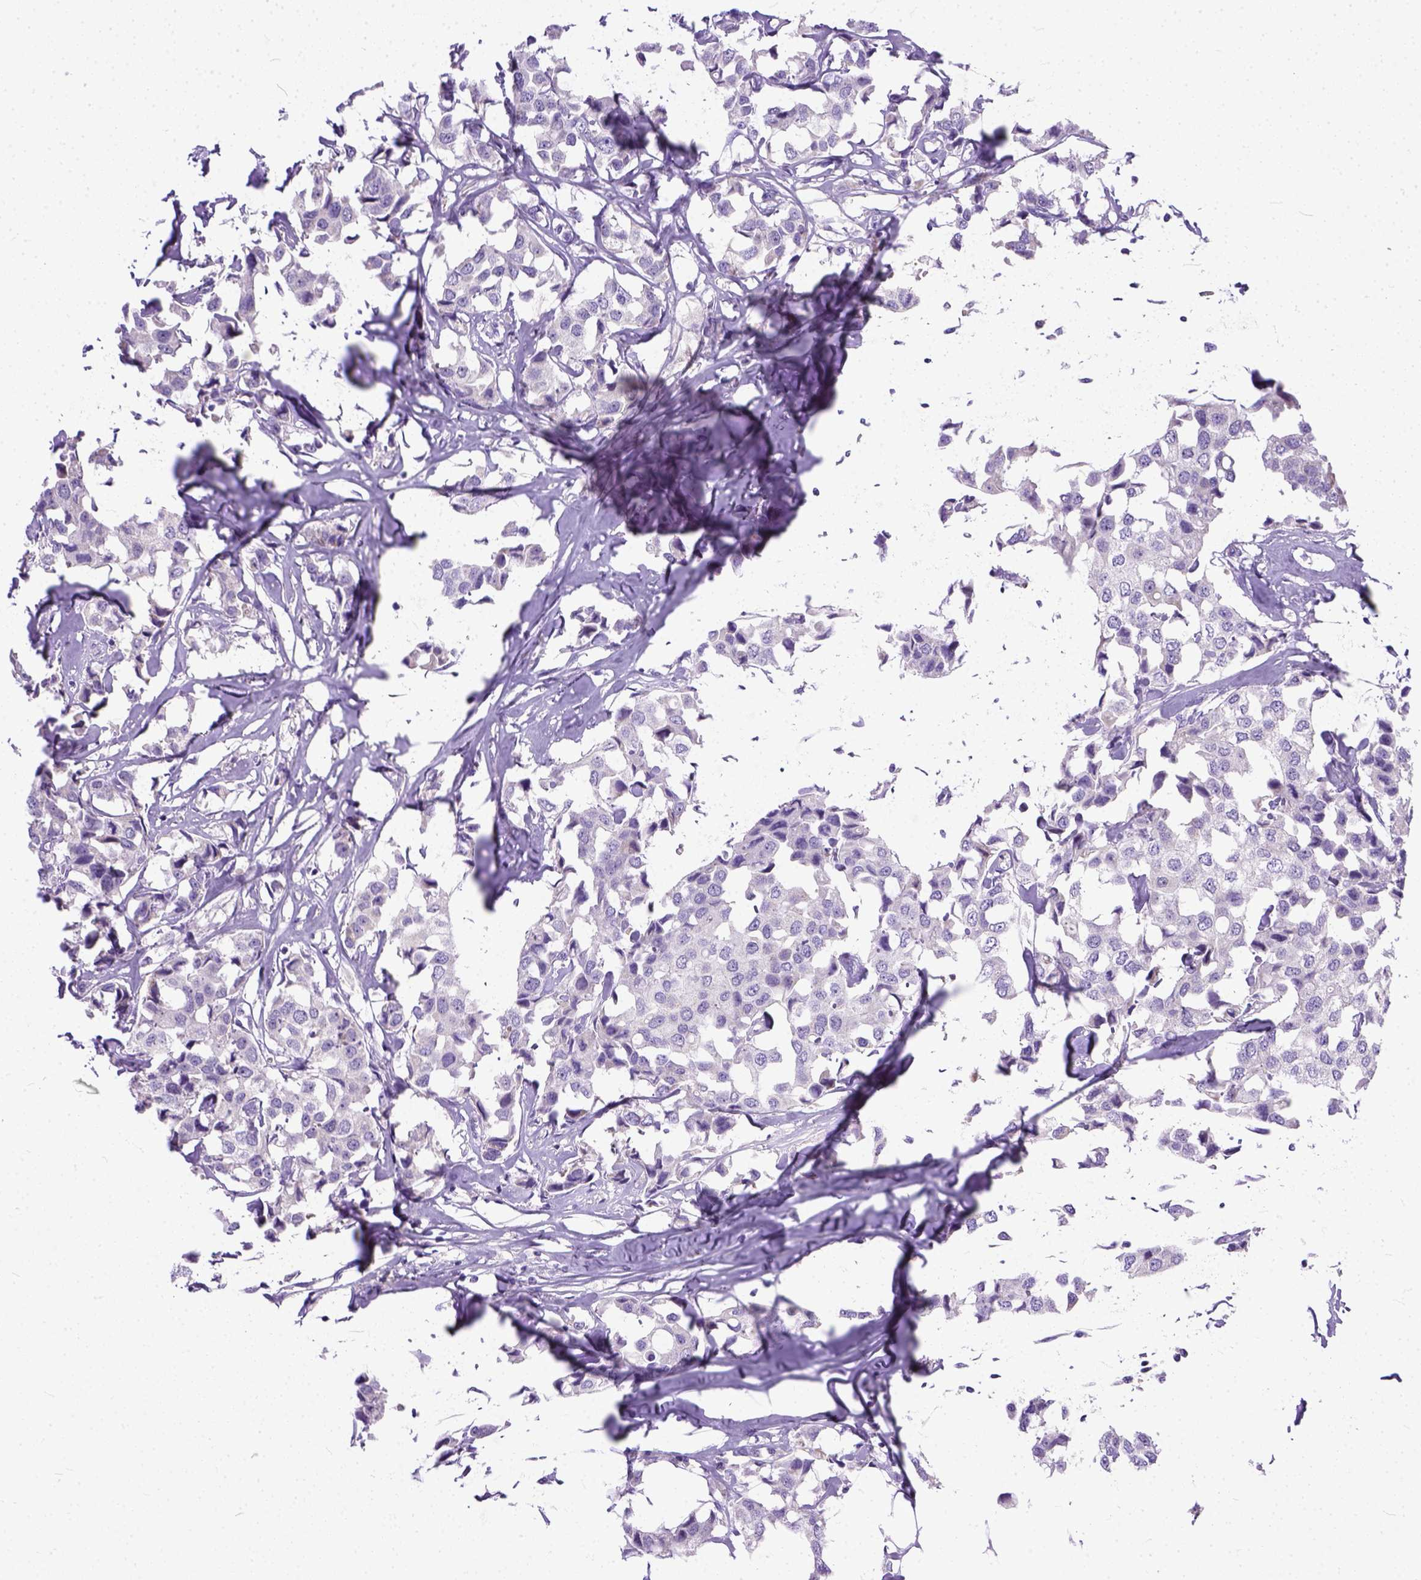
{"staining": {"intensity": "negative", "quantity": "none", "location": "none"}, "tissue": "breast cancer", "cell_type": "Tumor cells", "image_type": "cancer", "snomed": [{"axis": "morphology", "description": "Duct carcinoma"}, {"axis": "topography", "description": "Breast"}], "caption": "Image shows no protein positivity in tumor cells of invasive ductal carcinoma (breast) tissue. Brightfield microscopy of immunohistochemistry (IHC) stained with DAB (brown) and hematoxylin (blue), captured at high magnification.", "gene": "PLK5", "patient": {"sex": "female", "age": 80}}